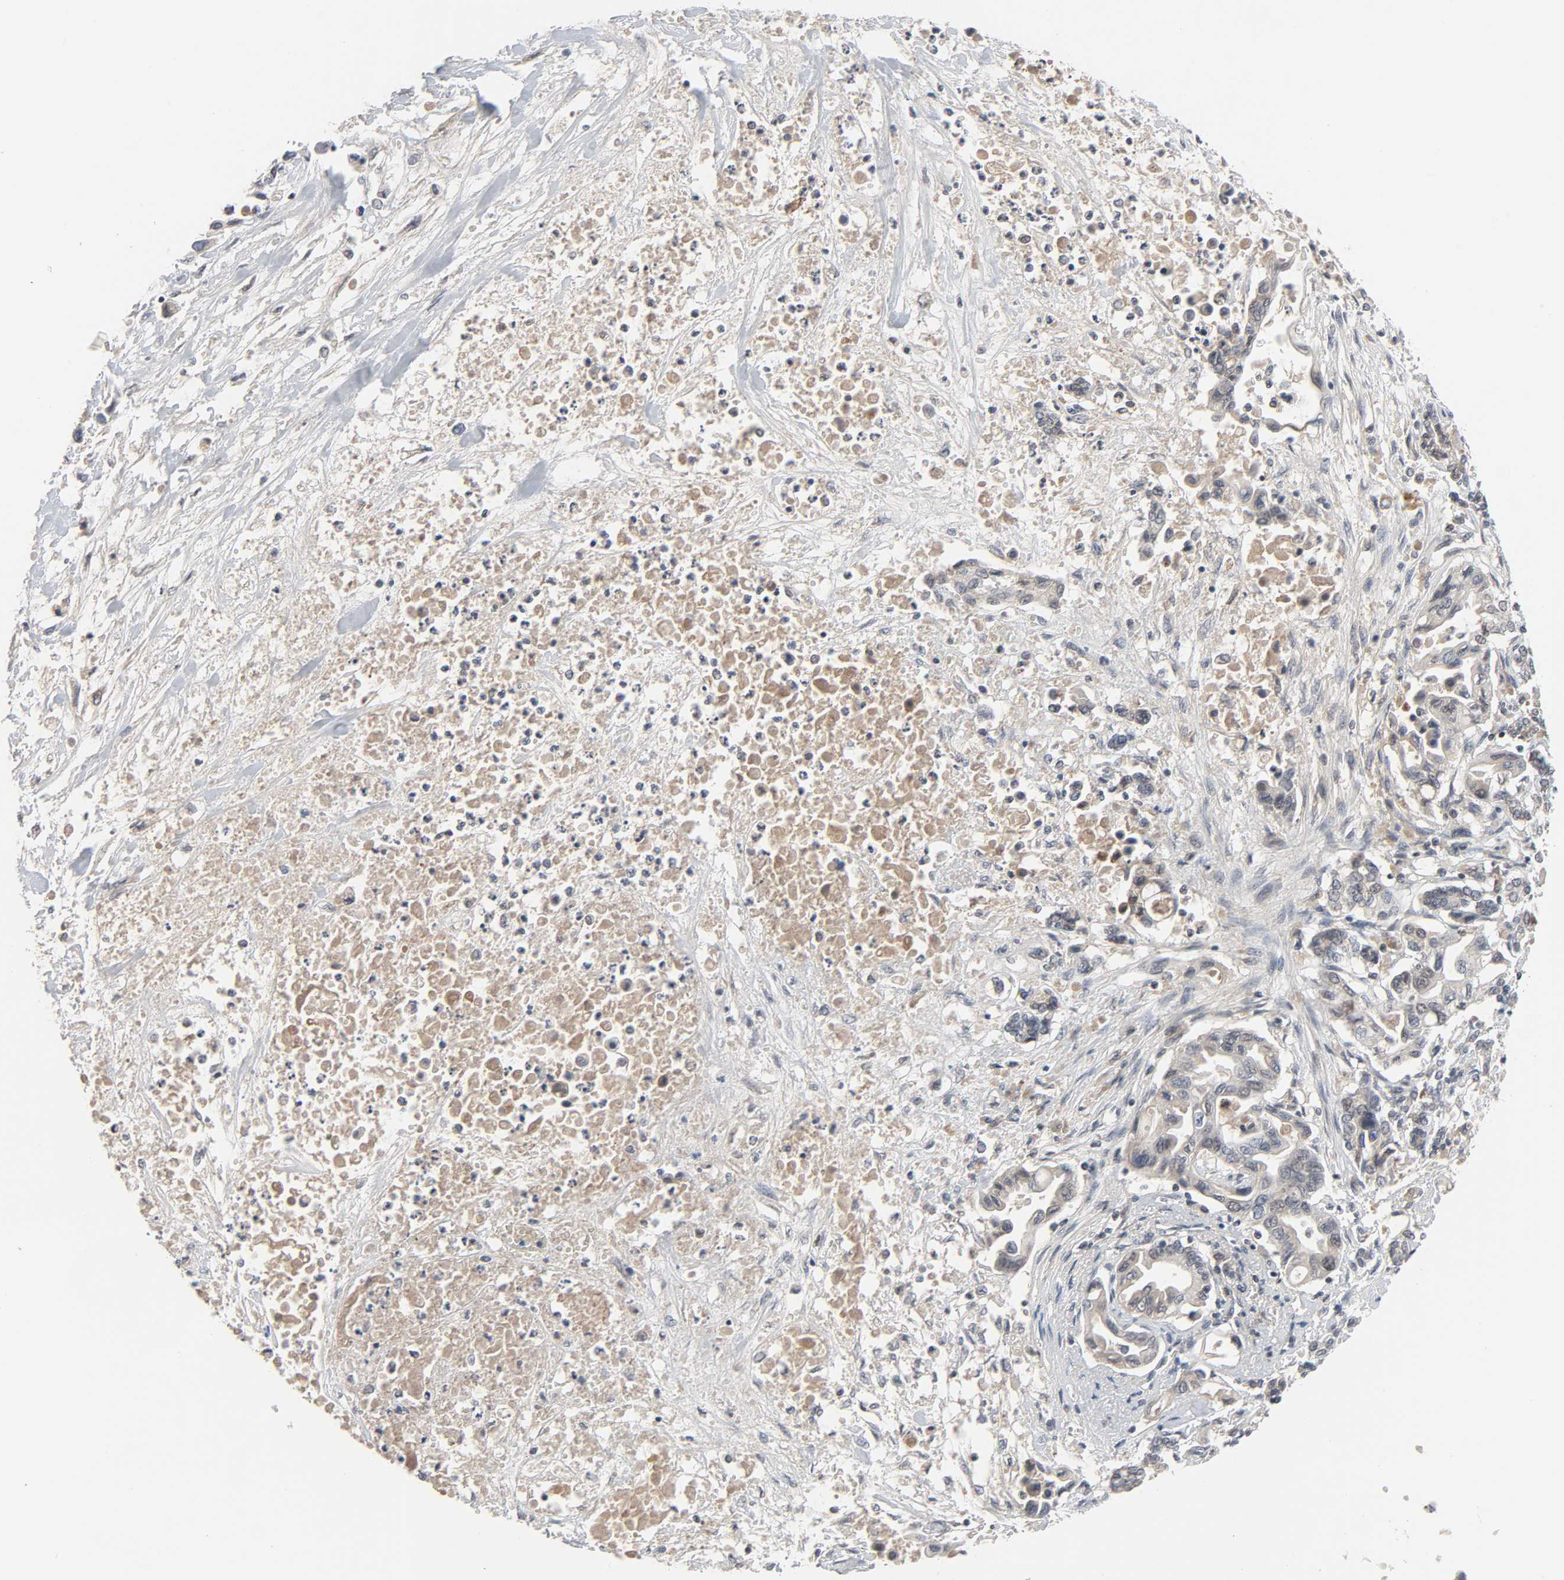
{"staining": {"intensity": "negative", "quantity": "none", "location": "none"}, "tissue": "pancreatic cancer", "cell_type": "Tumor cells", "image_type": "cancer", "snomed": [{"axis": "morphology", "description": "Adenocarcinoma, NOS"}, {"axis": "topography", "description": "Pancreas"}], "caption": "A high-resolution photomicrograph shows IHC staining of pancreatic cancer, which demonstrates no significant expression in tumor cells.", "gene": "MT3", "patient": {"sex": "female", "age": 57}}